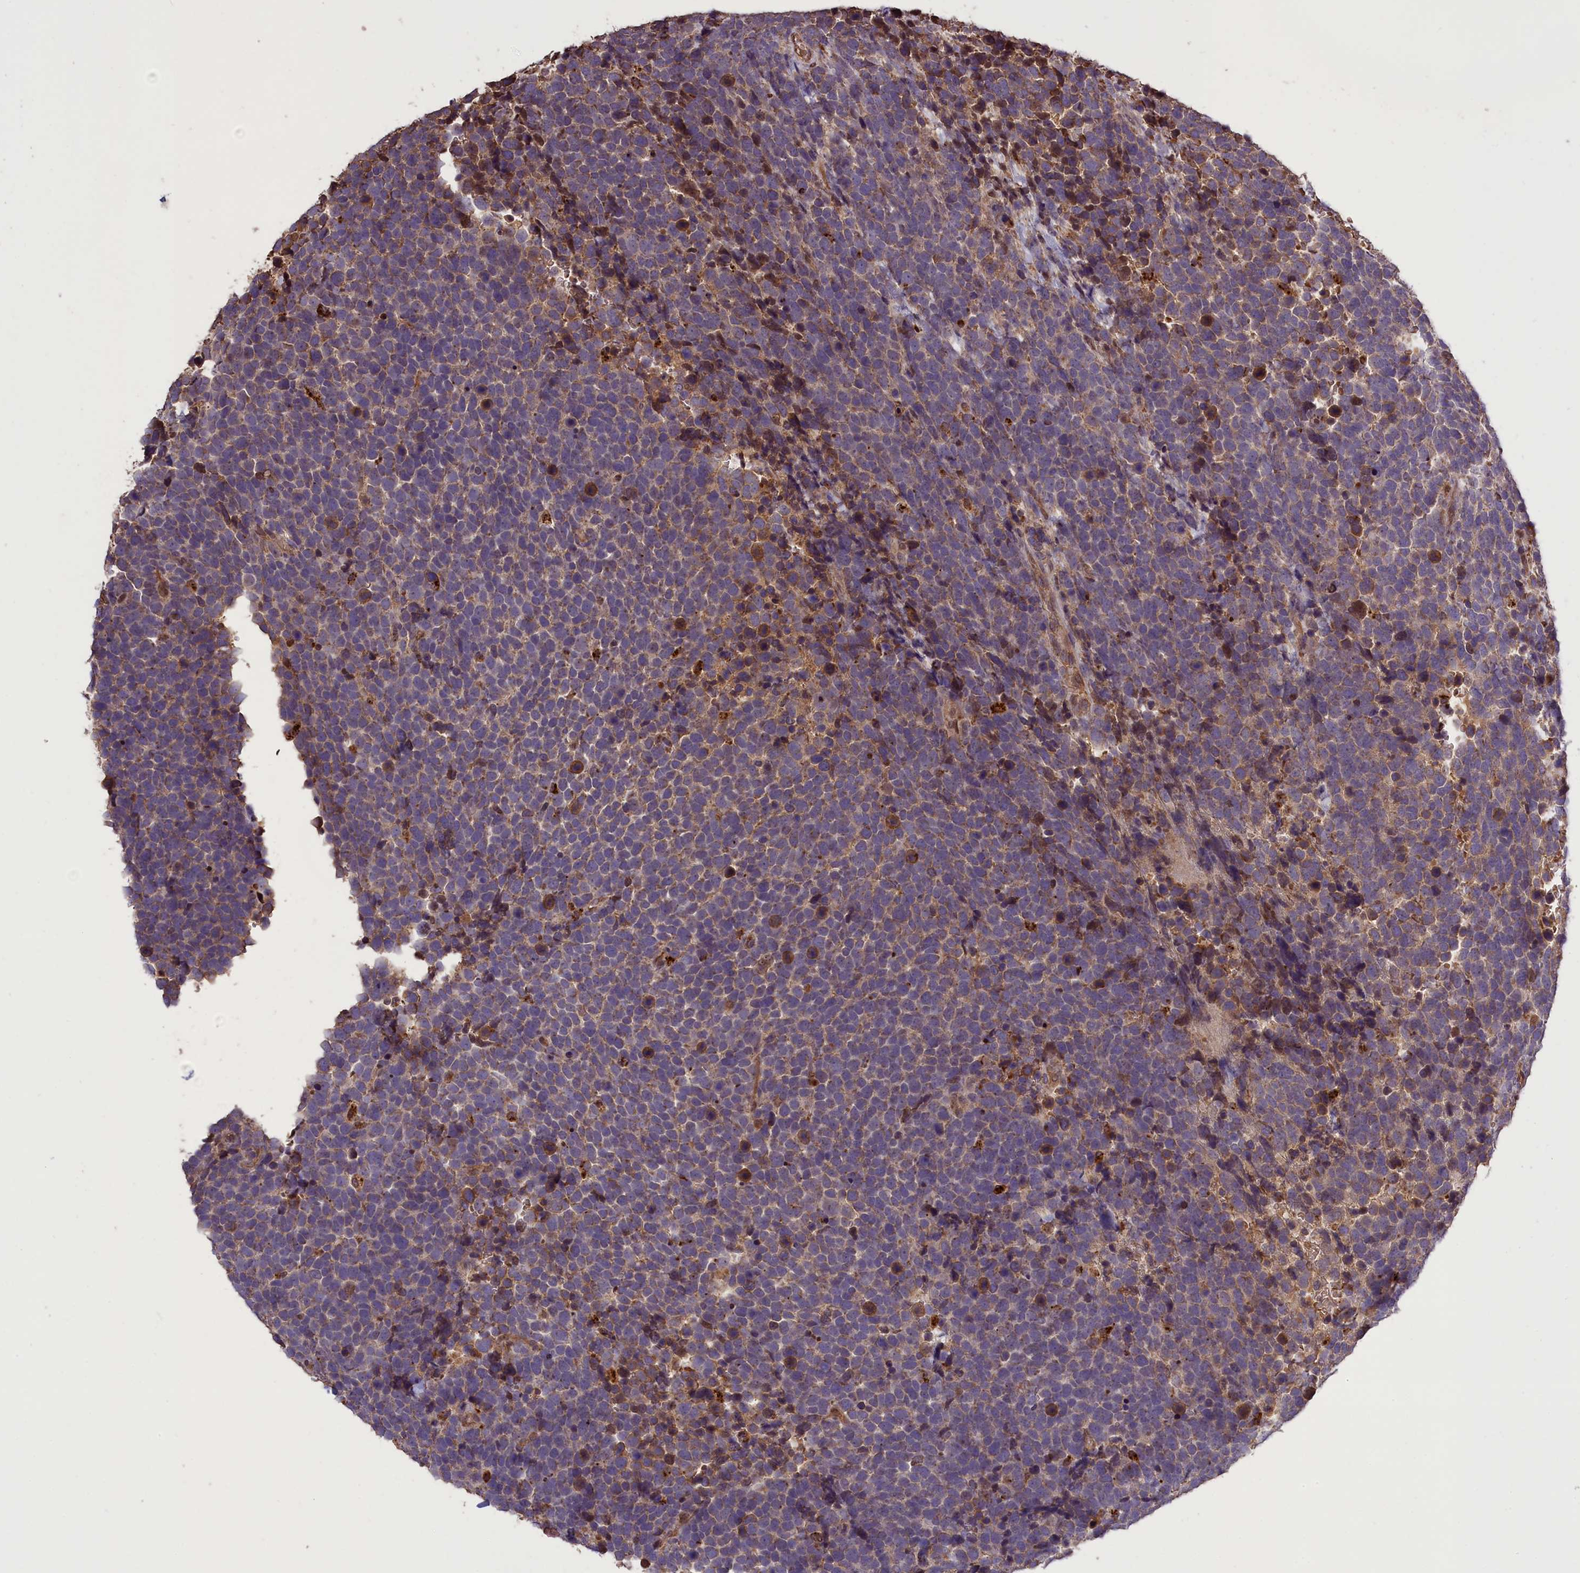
{"staining": {"intensity": "weak", "quantity": "25%-75%", "location": "cytoplasmic/membranous"}, "tissue": "urothelial cancer", "cell_type": "Tumor cells", "image_type": "cancer", "snomed": [{"axis": "morphology", "description": "Urothelial carcinoma, High grade"}, {"axis": "topography", "description": "Urinary bladder"}], "caption": "Immunohistochemistry (DAB) staining of urothelial cancer exhibits weak cytoplasmic/membranous protein positivity in approximately 25%-75% of tumor cells. The staining is performed using DAB (3,3'-diaminobenzidine) brown chromogen to label protein expression. The nuclei are counter-stained blue using hematoxylin.", "gene": "CLRN2", "patient": {"sex": "female", "age": 82}}